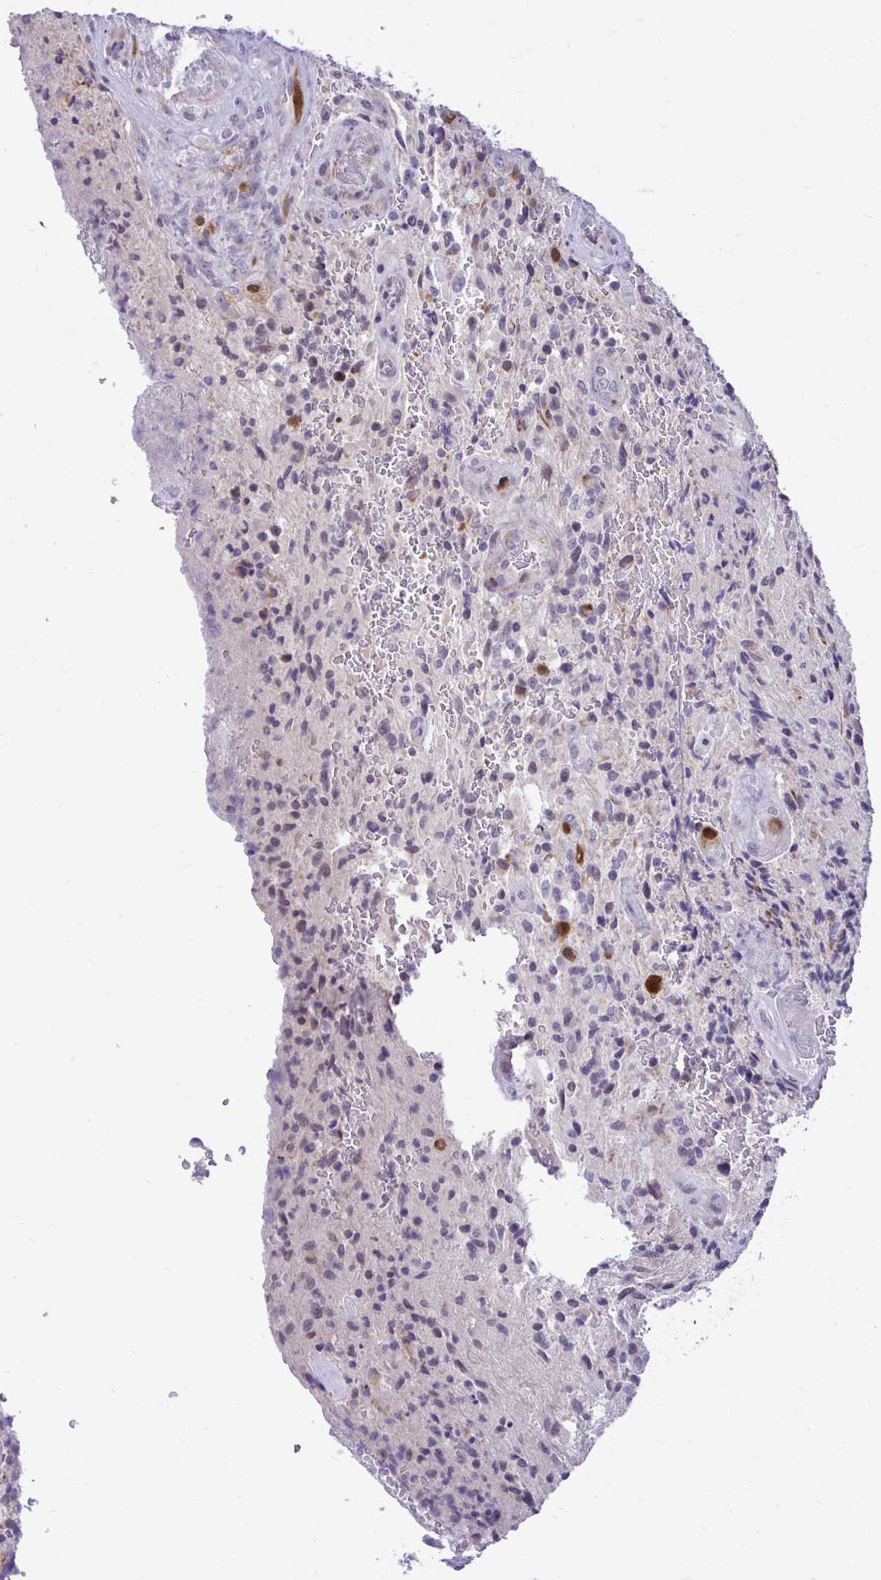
{"staining": {"intensity": "strong", "quantity": "<25%", "location": "nuclear"}, "tissue": "glioma", "cell_type": "Tumor cells", "image_type": "cancer", "snomed": [{"axis": "morphology", "description": "Normal tissue, NOS"}, {"axis": "morphology", "description": "Glioma, malignant, High grade"}, {"axis": "topography", "description": "Cerebral cortex"}], "caption": "Tumor cells exhibit medium levels of strong nuclear staining in about <25% of cells in malignant glioma (high-grade).", "gene": "CDC20", "patient": {"sex": "male", "age": 56}}